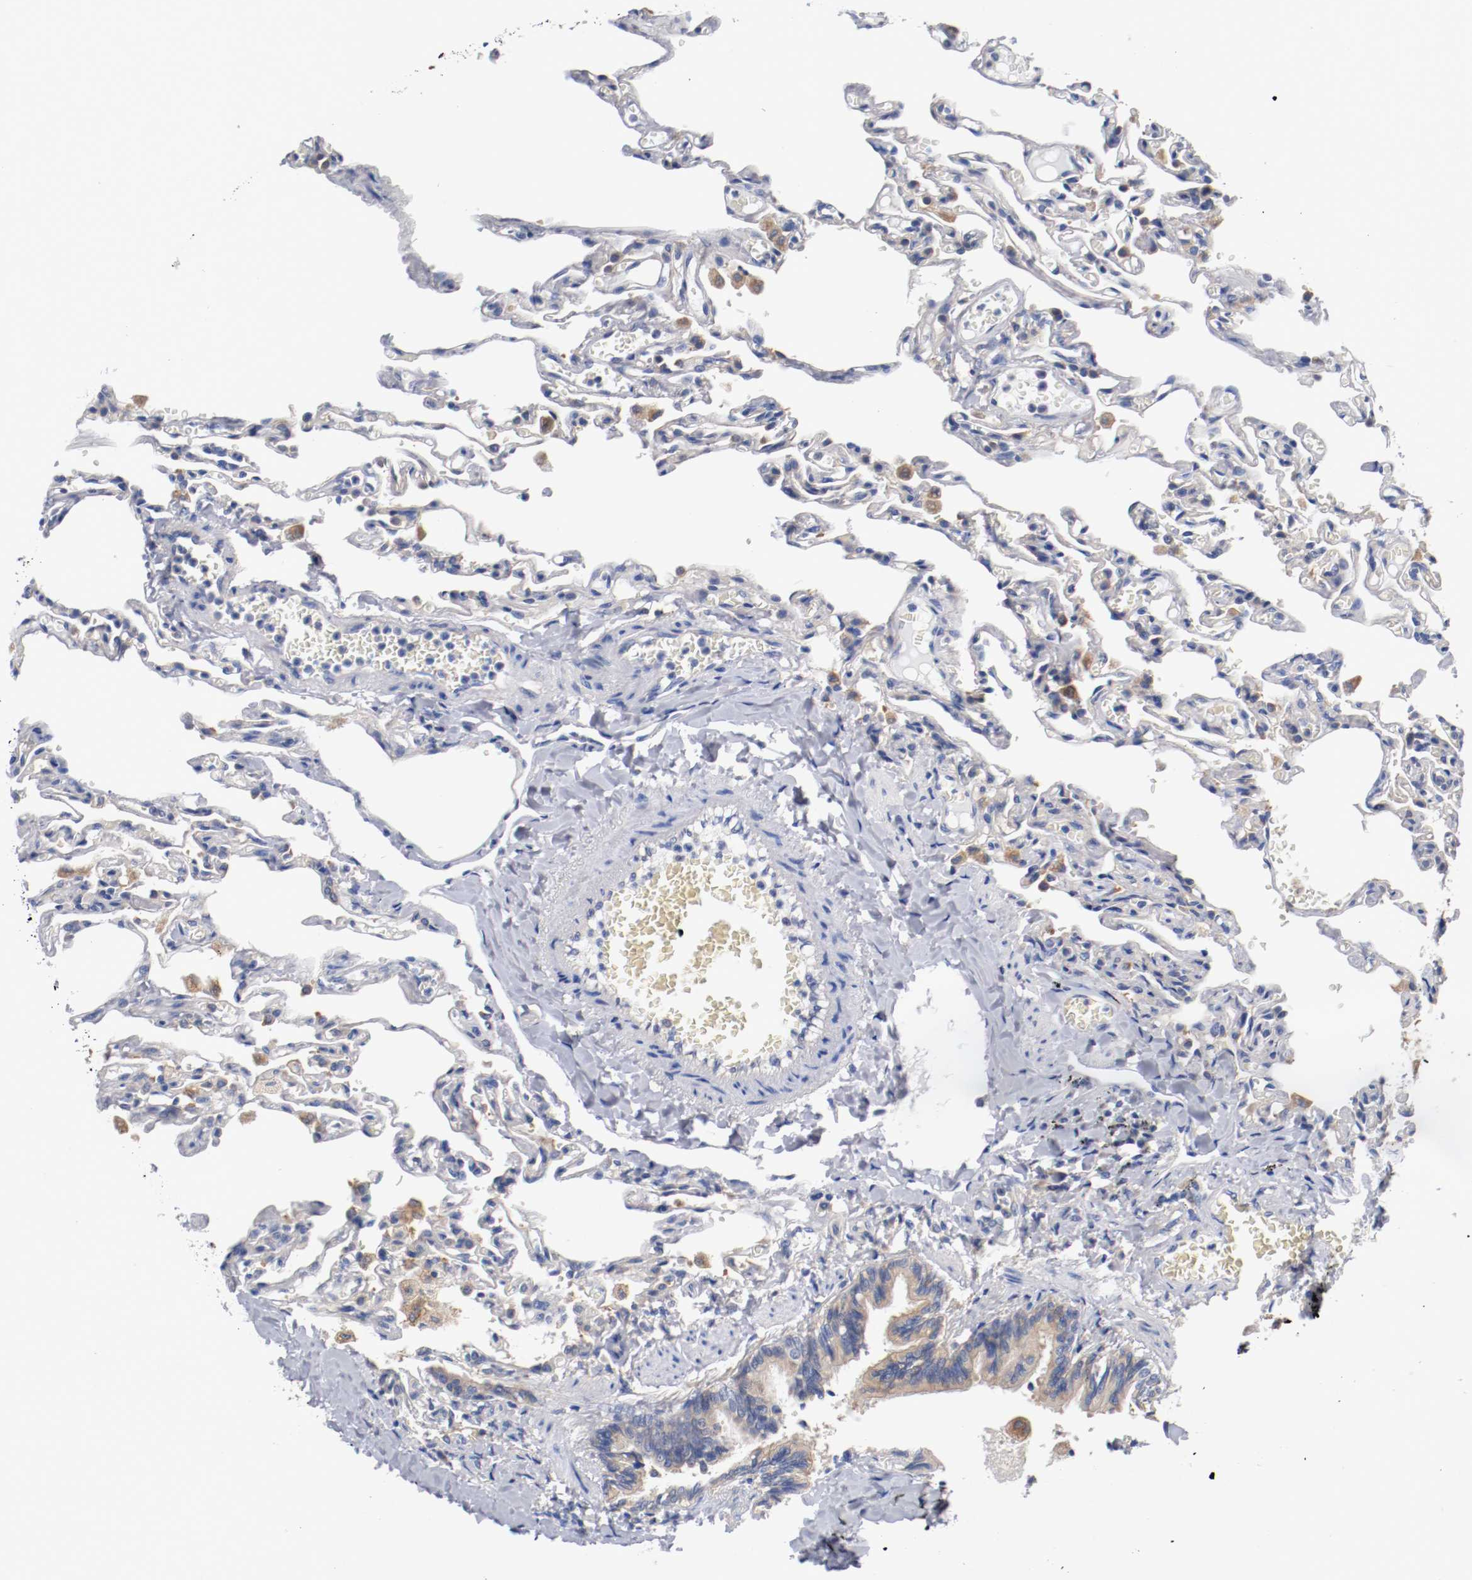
{"staining": {"intensity": "negative", "quantity": "none", "location": "none"}, "tissue": "lung", "cell_type": "Alveolar cells", "image_type": "normal", "snomed": [{"axis": "morphology", "description": "Normal tissue, NOS"}, {"axis": "topography", "description": "Lung"}], "caption": "Immunohistochemistry micrograph of benign human lung stained for a protein (brown), which shows no staining in alveolar cells.", "gene": "HGS", "patient": {"sex": "male", "age": 21}}